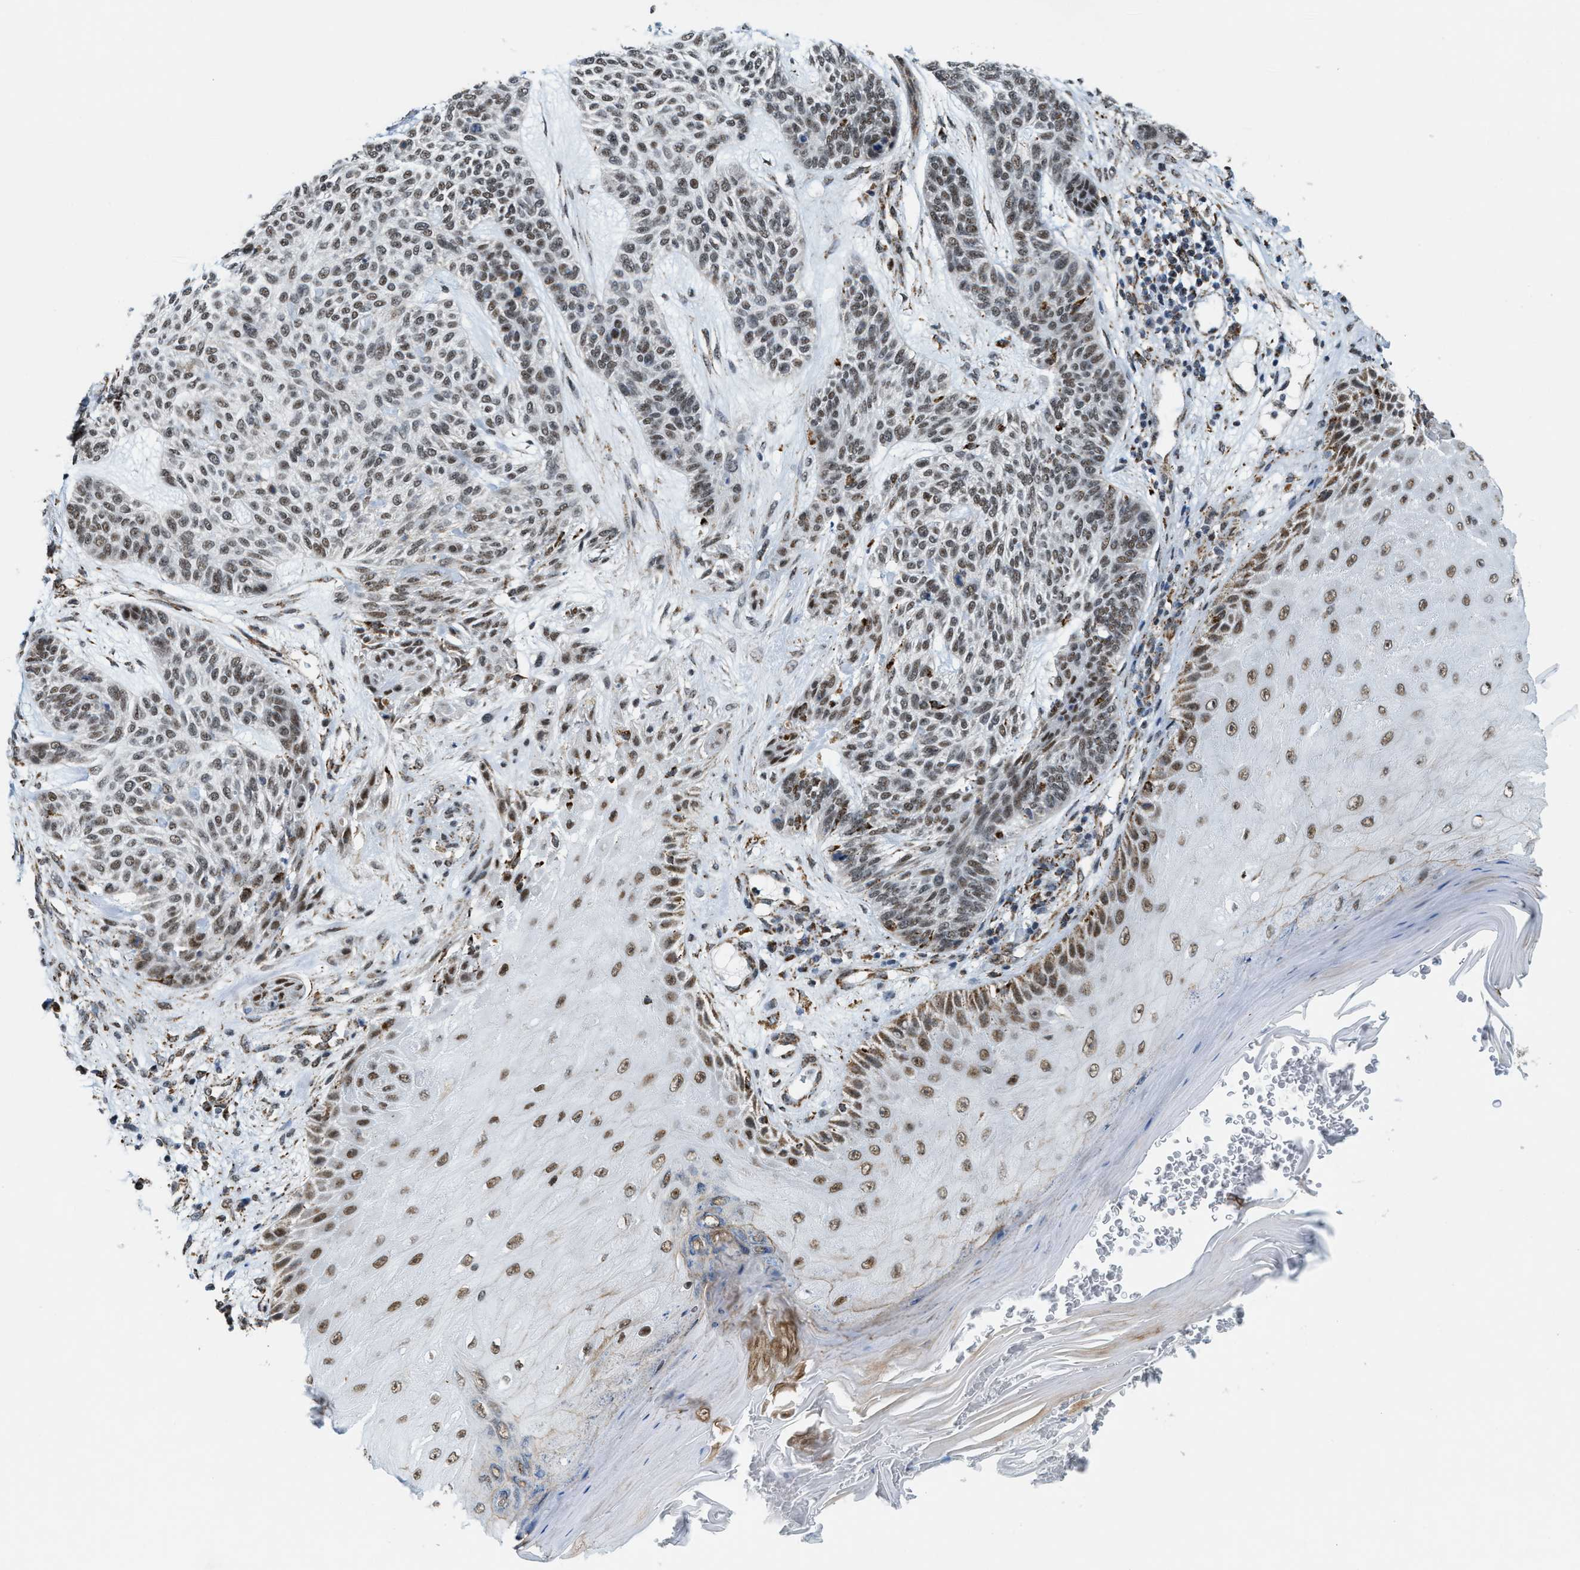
{"staining": {"intensity": "weak", "quantity": ">75%", "location": "nuclear"}, "tissue": "skin cancer", "cell_type": "Tumor cells", "image_type": "cancer", "snomed": [{"axis": "morphology", "description": "Basal cell carcinoma"}, {"axis": "topography", "description": "Skin"}], "caption": "A brown stain highlights weak nuclear expression of a protein in basal cell carcinoma (skin) tumor cells.", "gene": "HIBADH", "patient": {"sex": "male", "age": 55}}